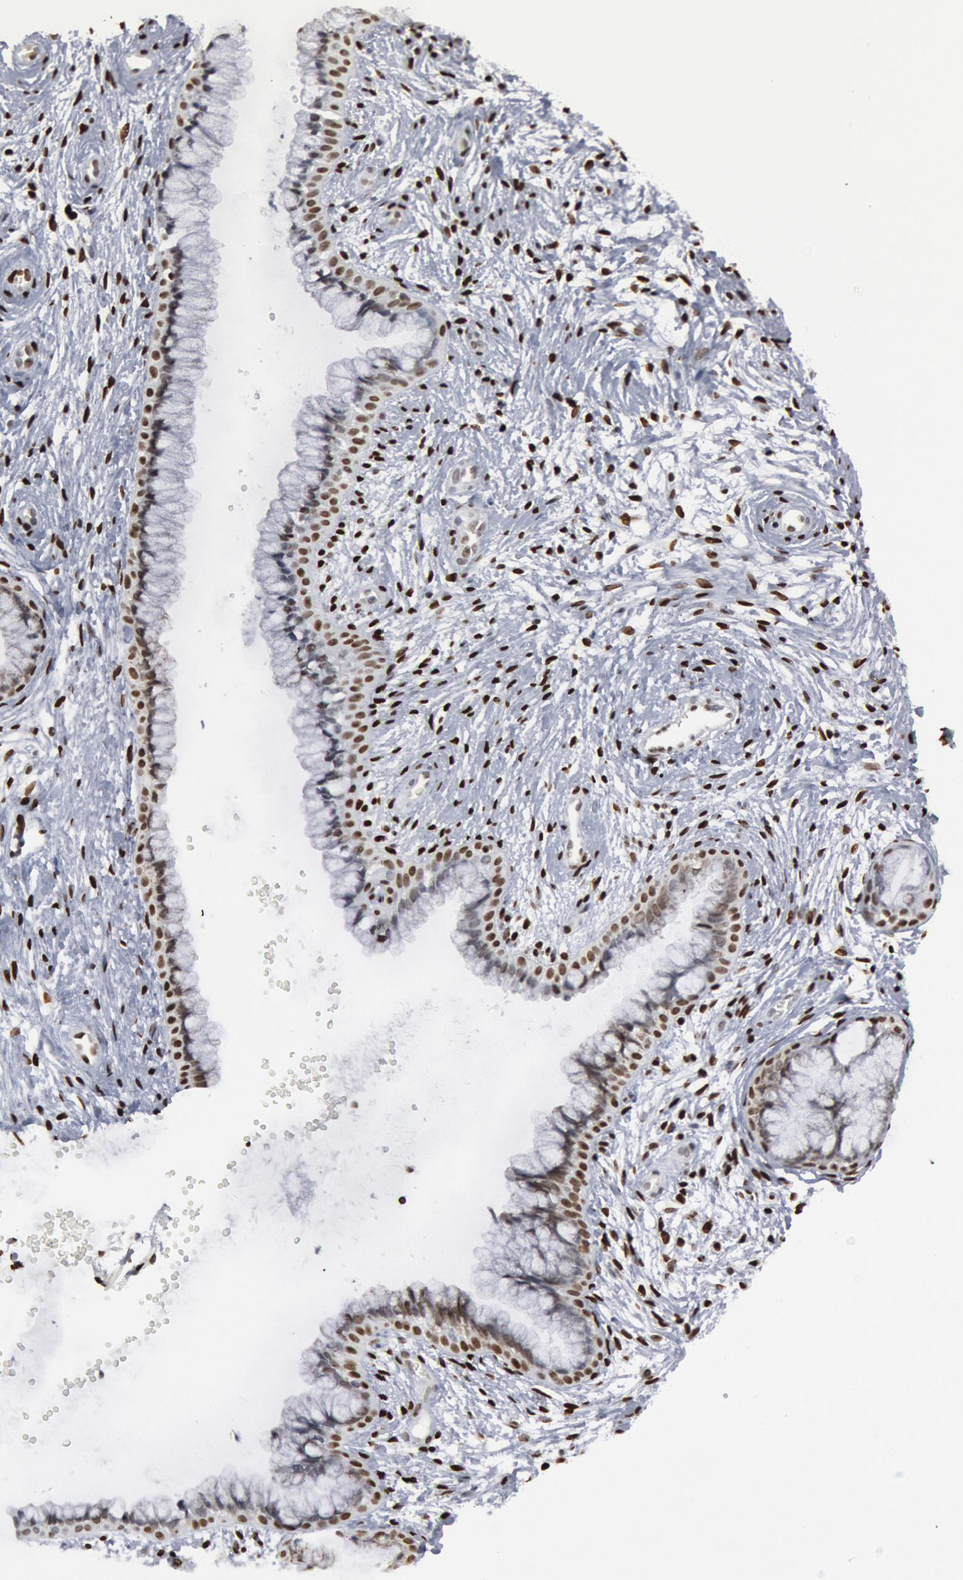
{"staining": {"intensity": "weak", "quantity": "<25%", "location": "nuclear"}, "tissue": "cervix", "cell_type": "Glandular cells", "image_type": "normal", "snomed": [{"axis": "morphology", "description": "Normal tissue, NOS"}, {"axis": "topography", "description": "Cervix"}], "caption": "This is an immunohistochemistry (IHC) photomicrograph of normal cervix. There is no expression in glandular cells.", "gene": "MECP2", "patient": {"sex": "female", "age": 39}}